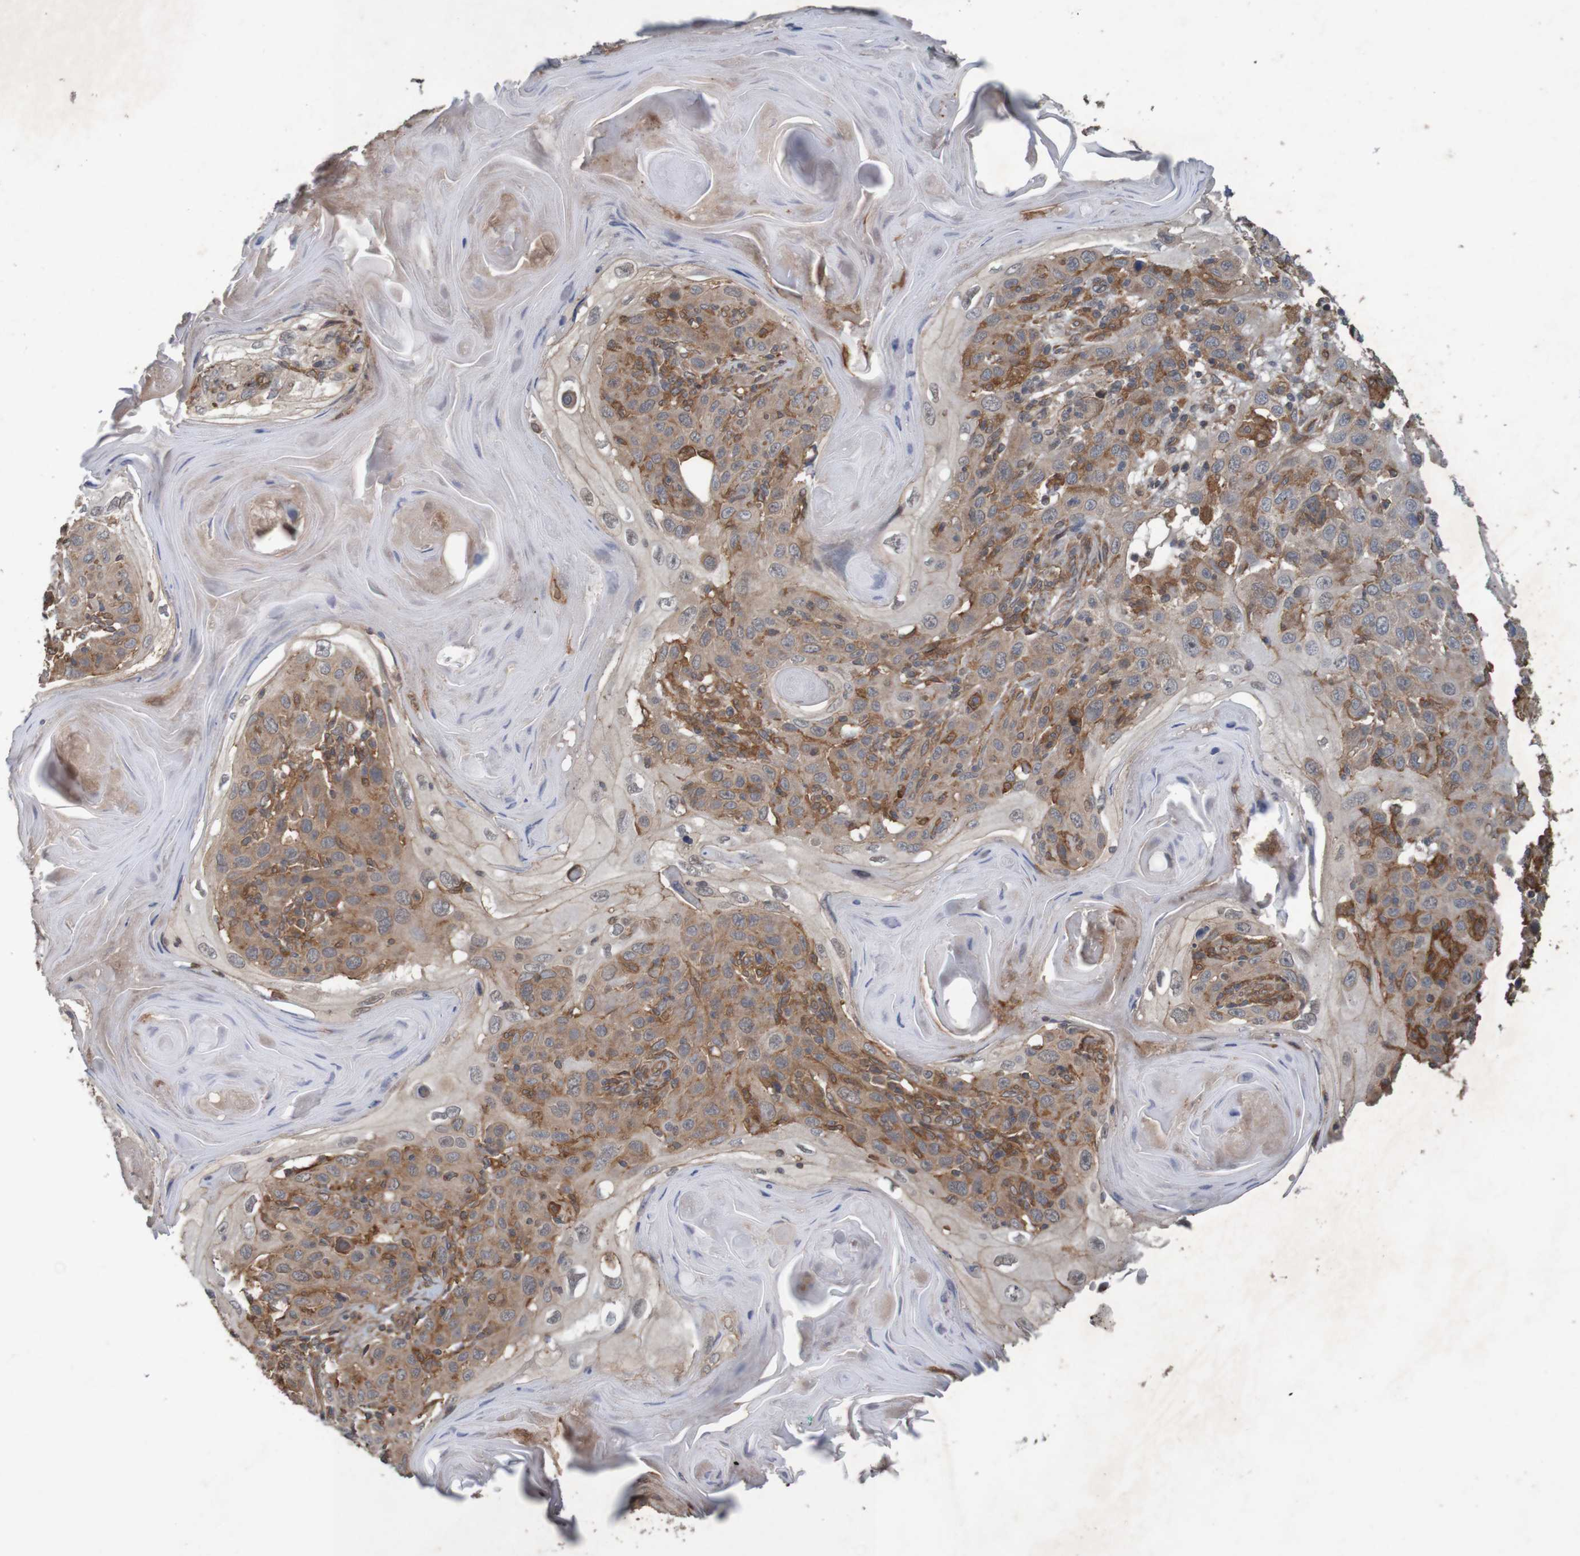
{"staining": {"intensity": "moderate", "quantity": ">75%", "location": "cytoplasmic/membranous"}, "tissue": "skin cancer", "cell_type": "Tumor cells", "image_type": "cancer", "snomed": [{"axis": "morphology", "description": "Squamous cell carcinoma, NOS"}, {"axis": "topography", "description": "Skin"}], "caption": "A brown stain shows moderate cytoplasmic/membranous expression of a protein in human skin cancer (squamous cell carcinoma) tumor cells. (DAB IHC with brightfield microscopy, high magnification).", "gene": "ARHGEF11", "patient": {"sex": "female", "age": 88}}